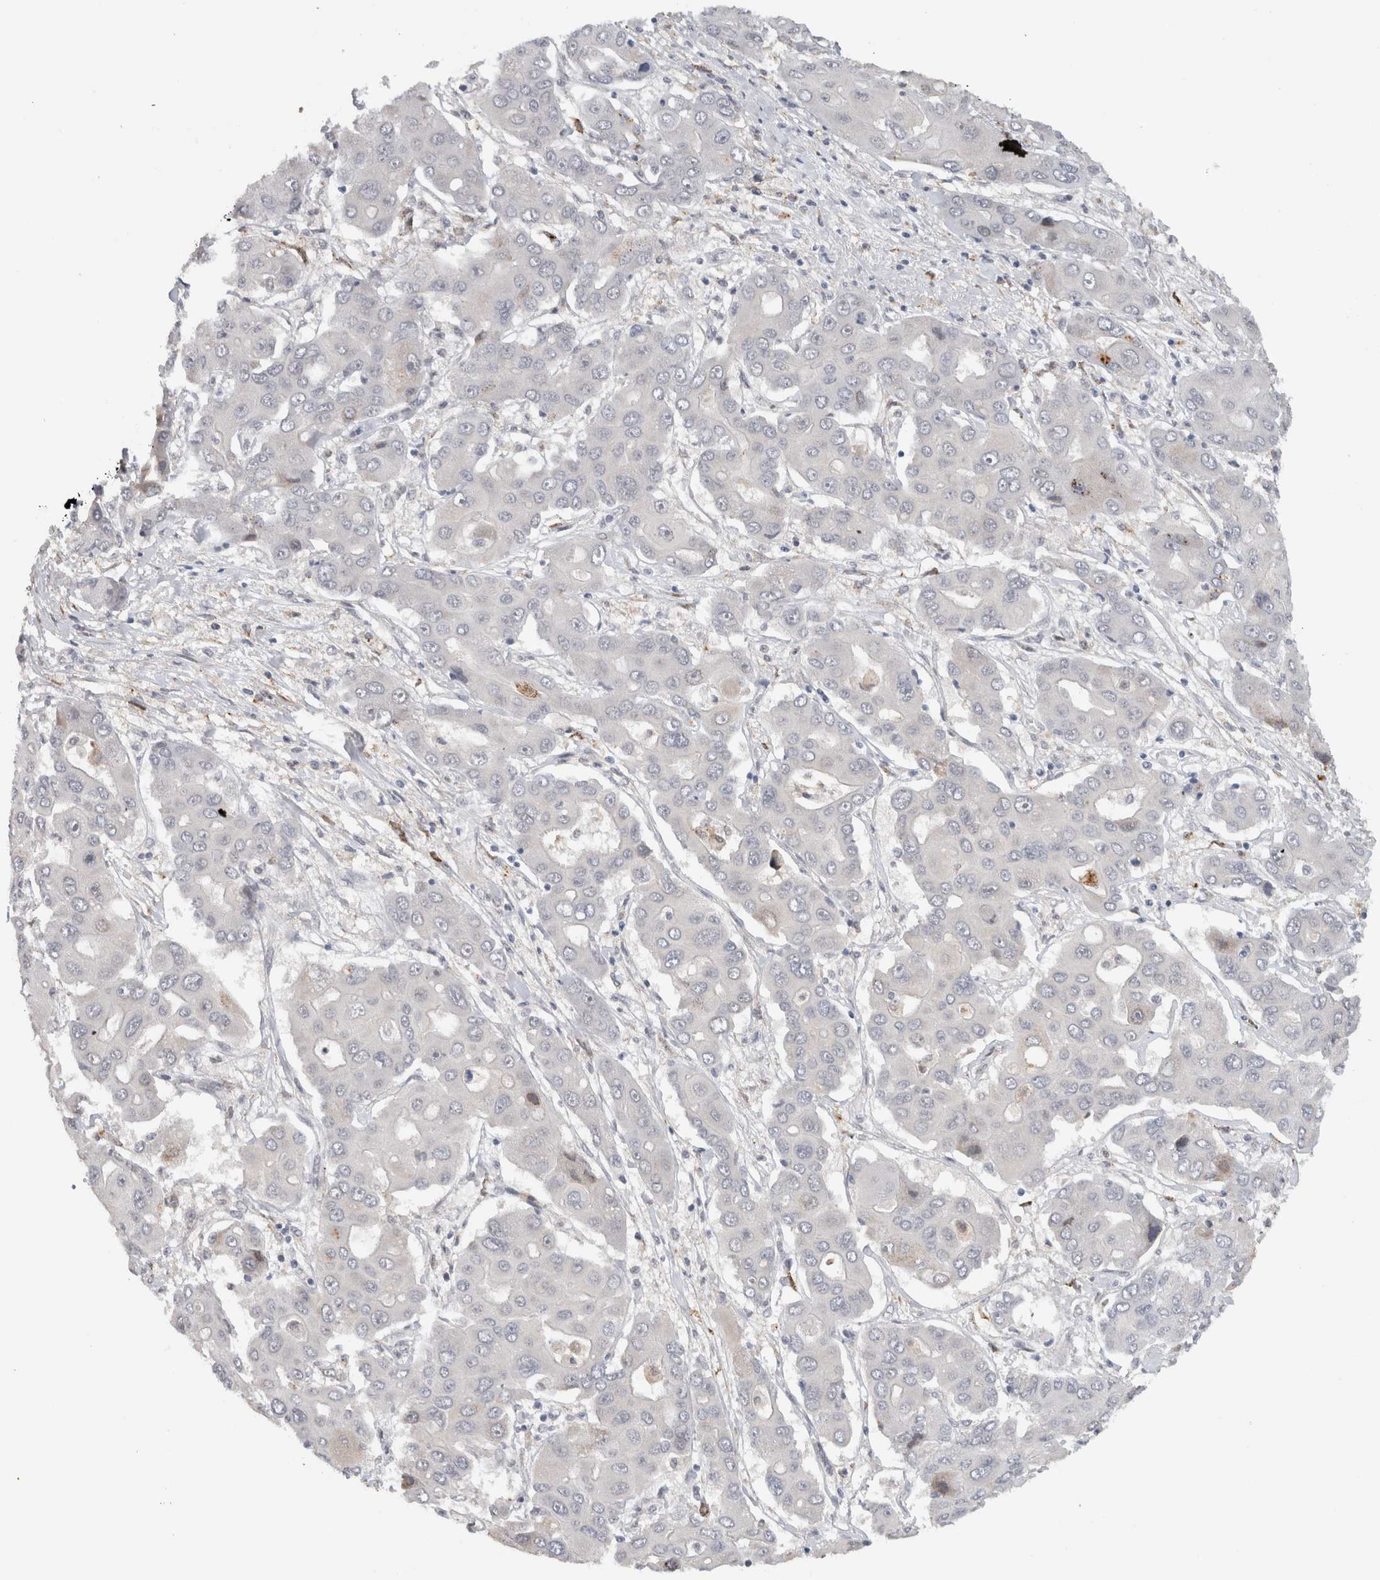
{"staining": {"intensity": "negative", "quantity": "none", "location": "none"}, "tissue": "liver cancer", "cell_type": "Tumor cells", "image_type": "cancer", "snomed": [{"axis": "morphology", "description": "Cholangiocarcinoma"}, {"axis": "topography", "description": "Liver"}], "caption": "This is a photomicrograph of immunohistochemistry staining of liver cholangiocarcinoma, which shows no staining in tumor cells.", "gene": "PRXL2A", "patient": {"sex": "male", "age": 67}}